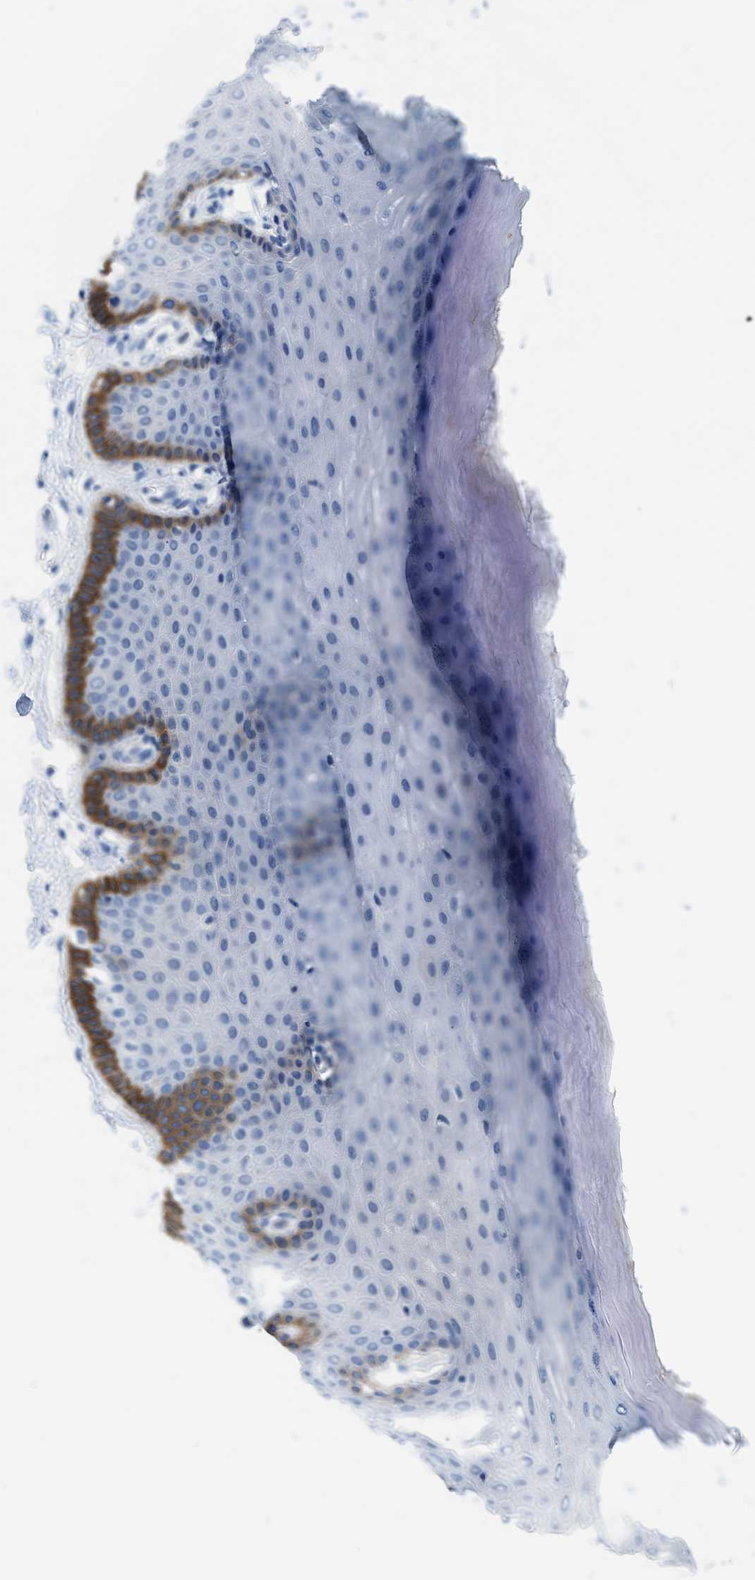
{"staining": {"intensity": "negative", "quantity": "none", "location": "none"}, "tissue": "cervix", "cell_type": "Glandular cells", "image_type": "normal", "snomed": [{"axis": "morphology", "description": "Normal tissue, NOS"}, {"axis": "topography", "description": "Cervix"}], "caption": "Immunohistochemical staining of unremarkable human cervix displays no significant expression in glandular cells.", "gene": "SLC10A6", "patient": {"sex": "female", "age": 55}}